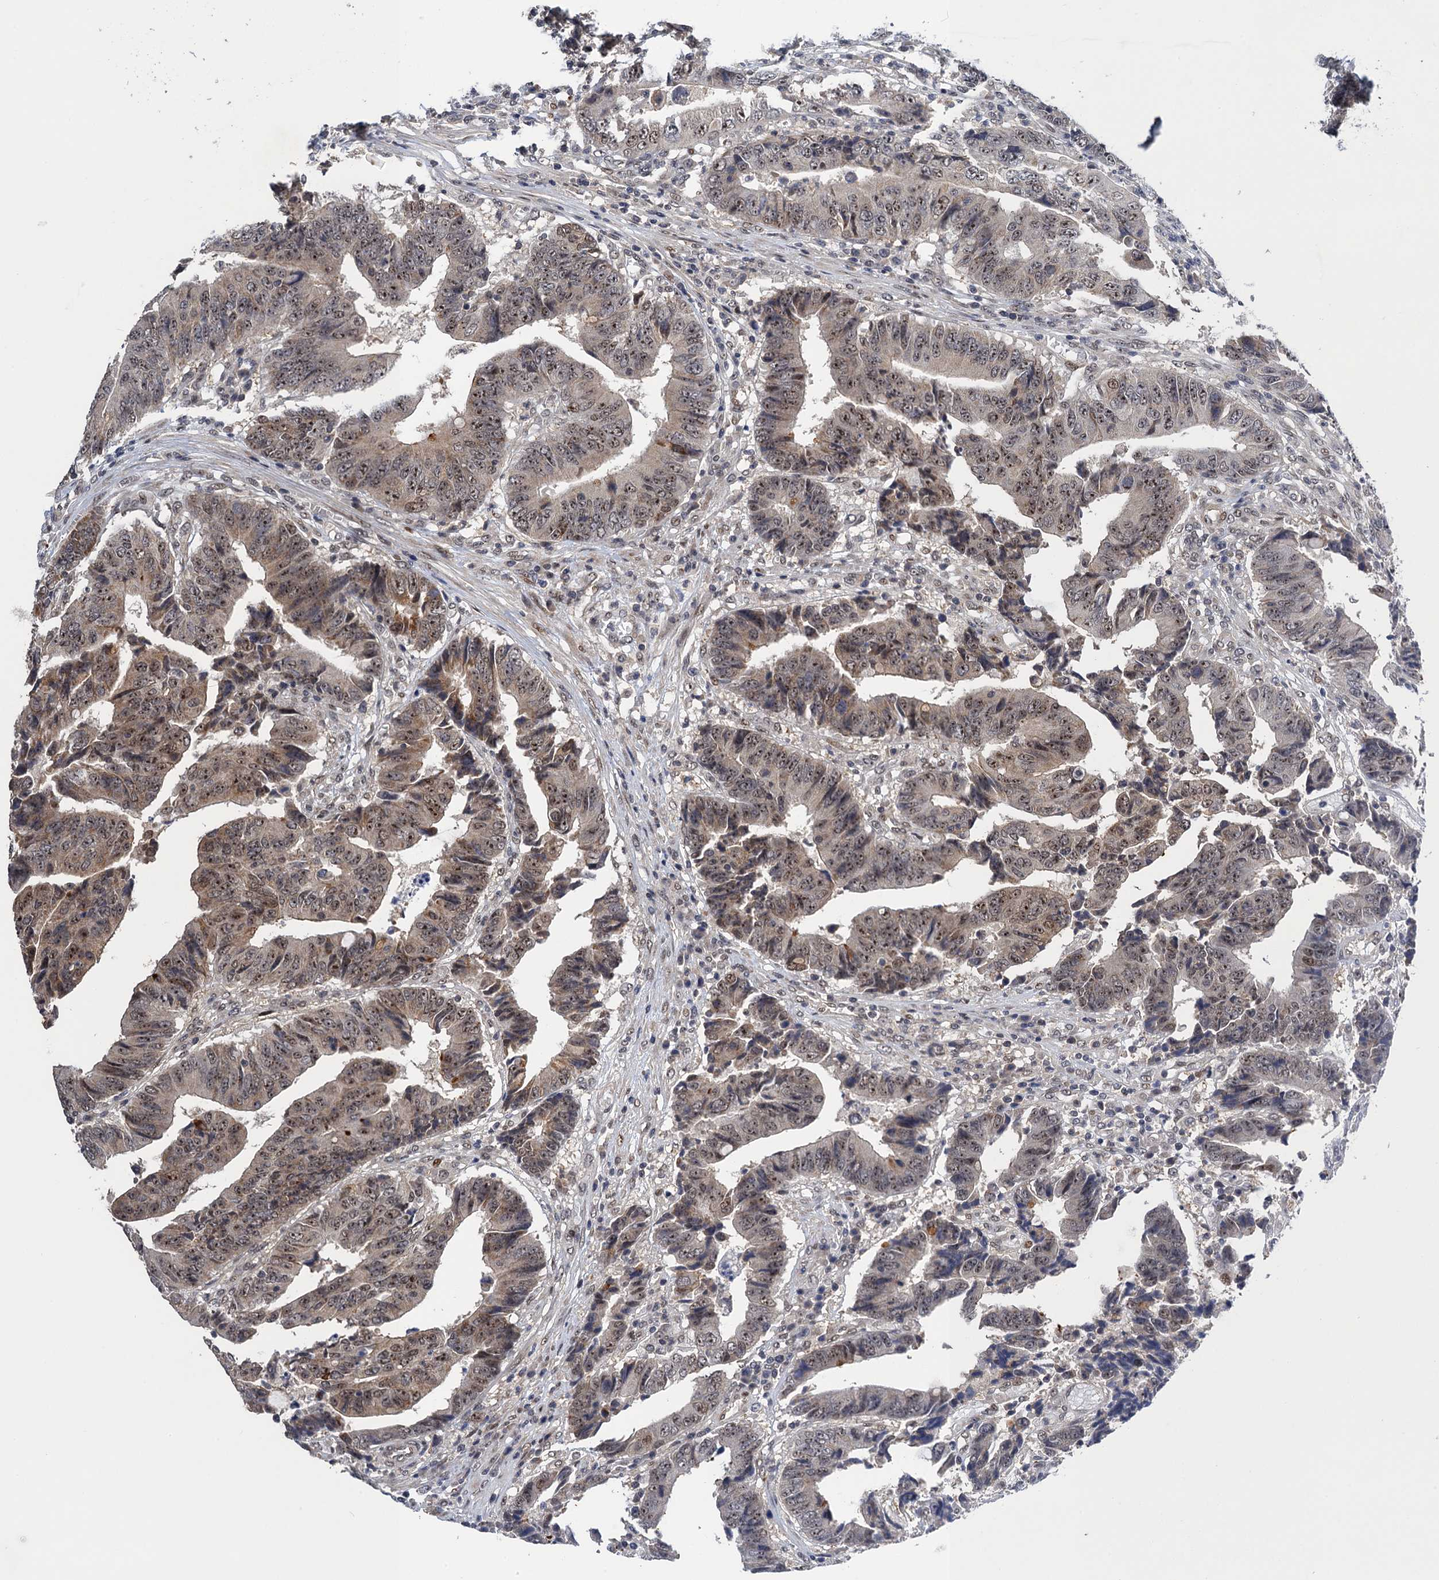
{"staining": {"intensity": "moderate", "quantity": ">75%", "location": "nuclear"}, "tissue": "colorectal cancer", "cell_type": "Tumor cells", "image_type": "cancer", "snomed": [{"axis": "morphology", "description": "Adenocarcinoma, NOS"}, {"axis": "topography", "description": "Rectum"}], "caption": "A photomicrograph of colorectal adenocarcinoma stained for a protein exhibits moderate nuclear brown staining in tumor cells.", "gene": "ZAR1L", "patient": {"sex": "male", "age": 84}}